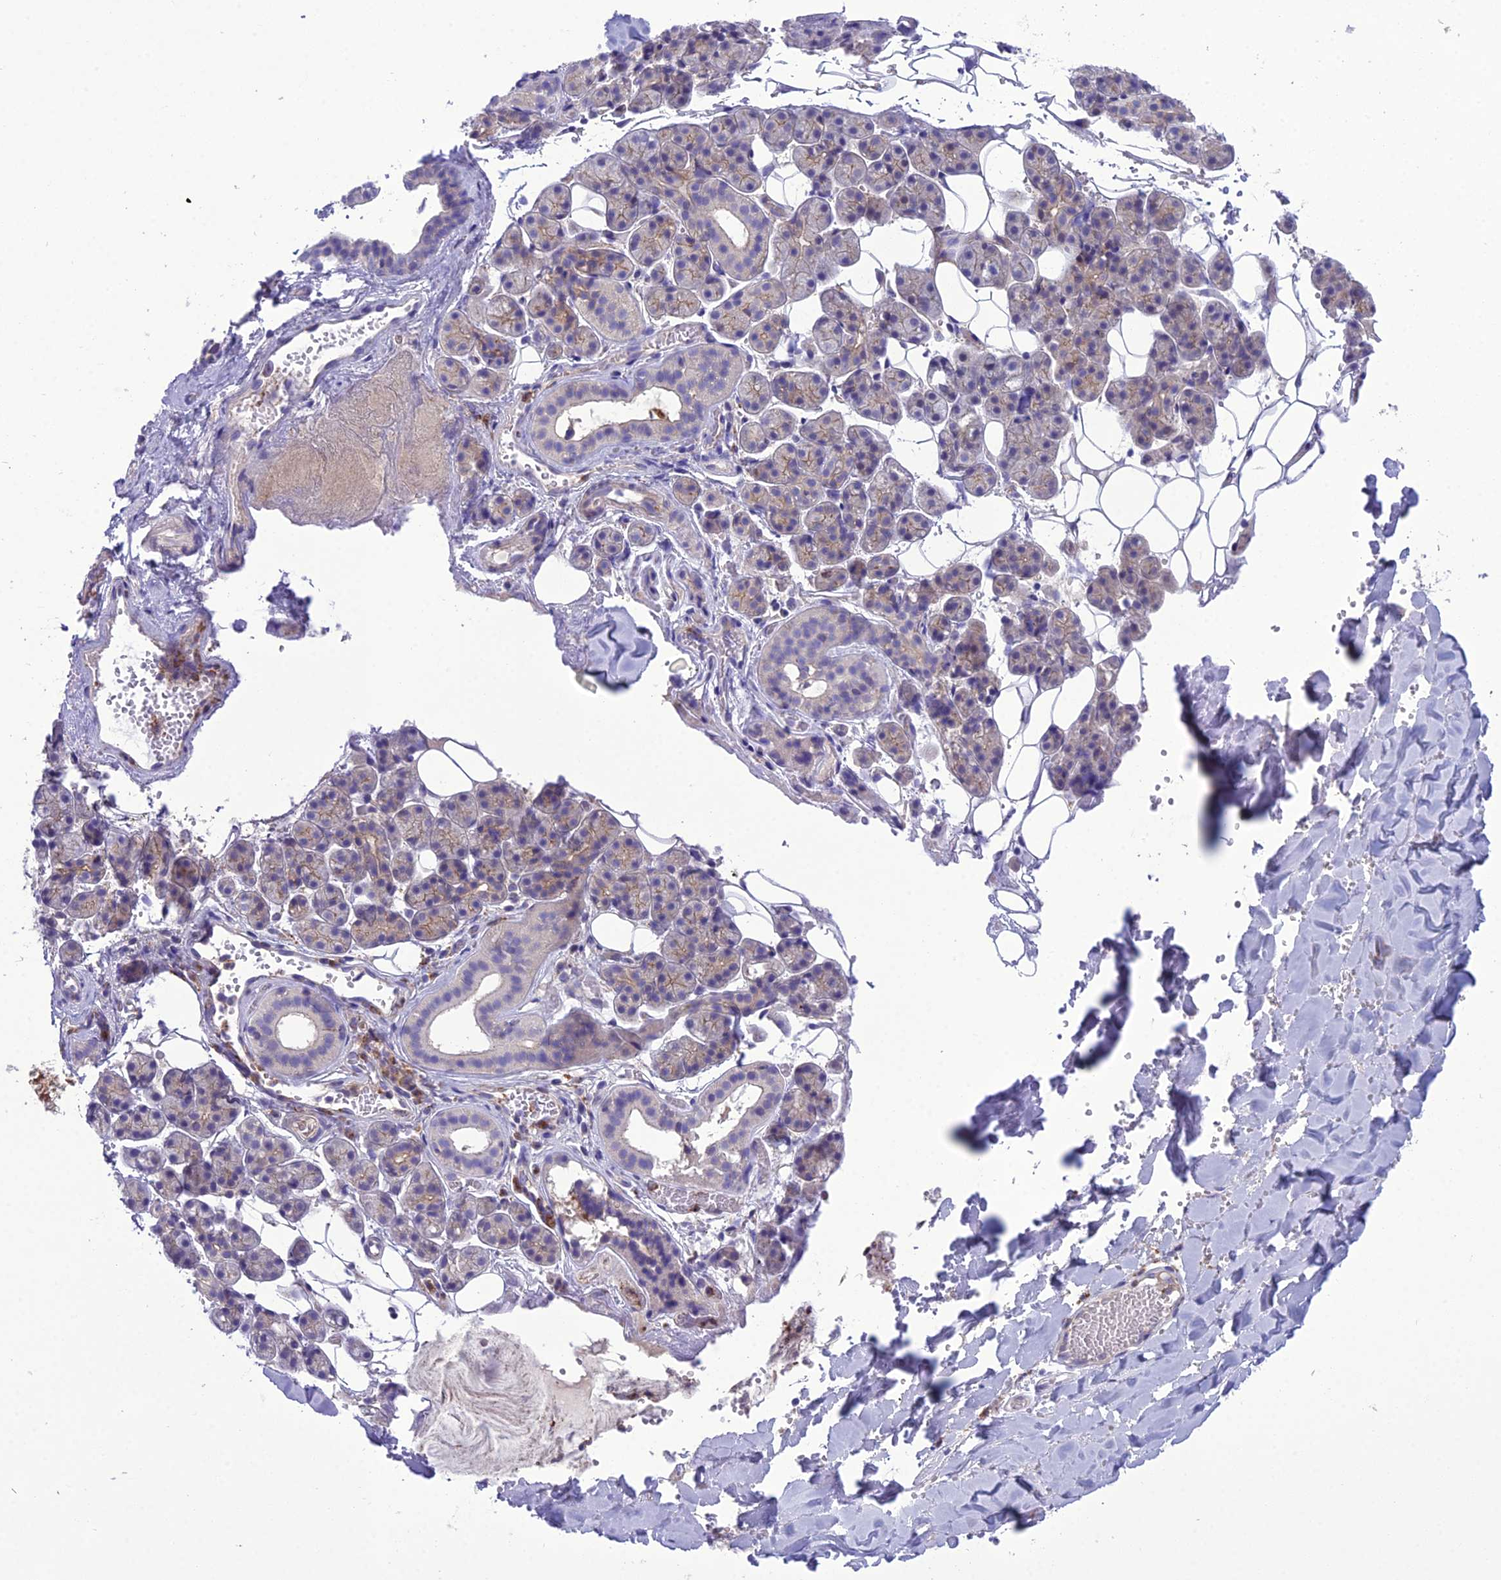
{"staining": {"intensity": "weak", "quantity": "25%-75%", "location": "cytoplasmic/membranous"}, "tissue": "salivary gland", "cell_type": "Glandular cells", "image_type": "normal", "snomed": [{"axis": "morphology", "description": "Normal tissue, NOS"}, {"axis": "topography", "description": "Salivary gland"}], "caption": "Immunohistochemistry (IHC) (DAB) staining of unremarkable human salivary gland shows weak cytoplasmic/membranous protein positivity in about 25%-75% of glandular cells. (Brightfield microscopy of DAB IHC at high magnification).", "gene": "GDF6", "patient": {"sex": "female", "age": 33}}